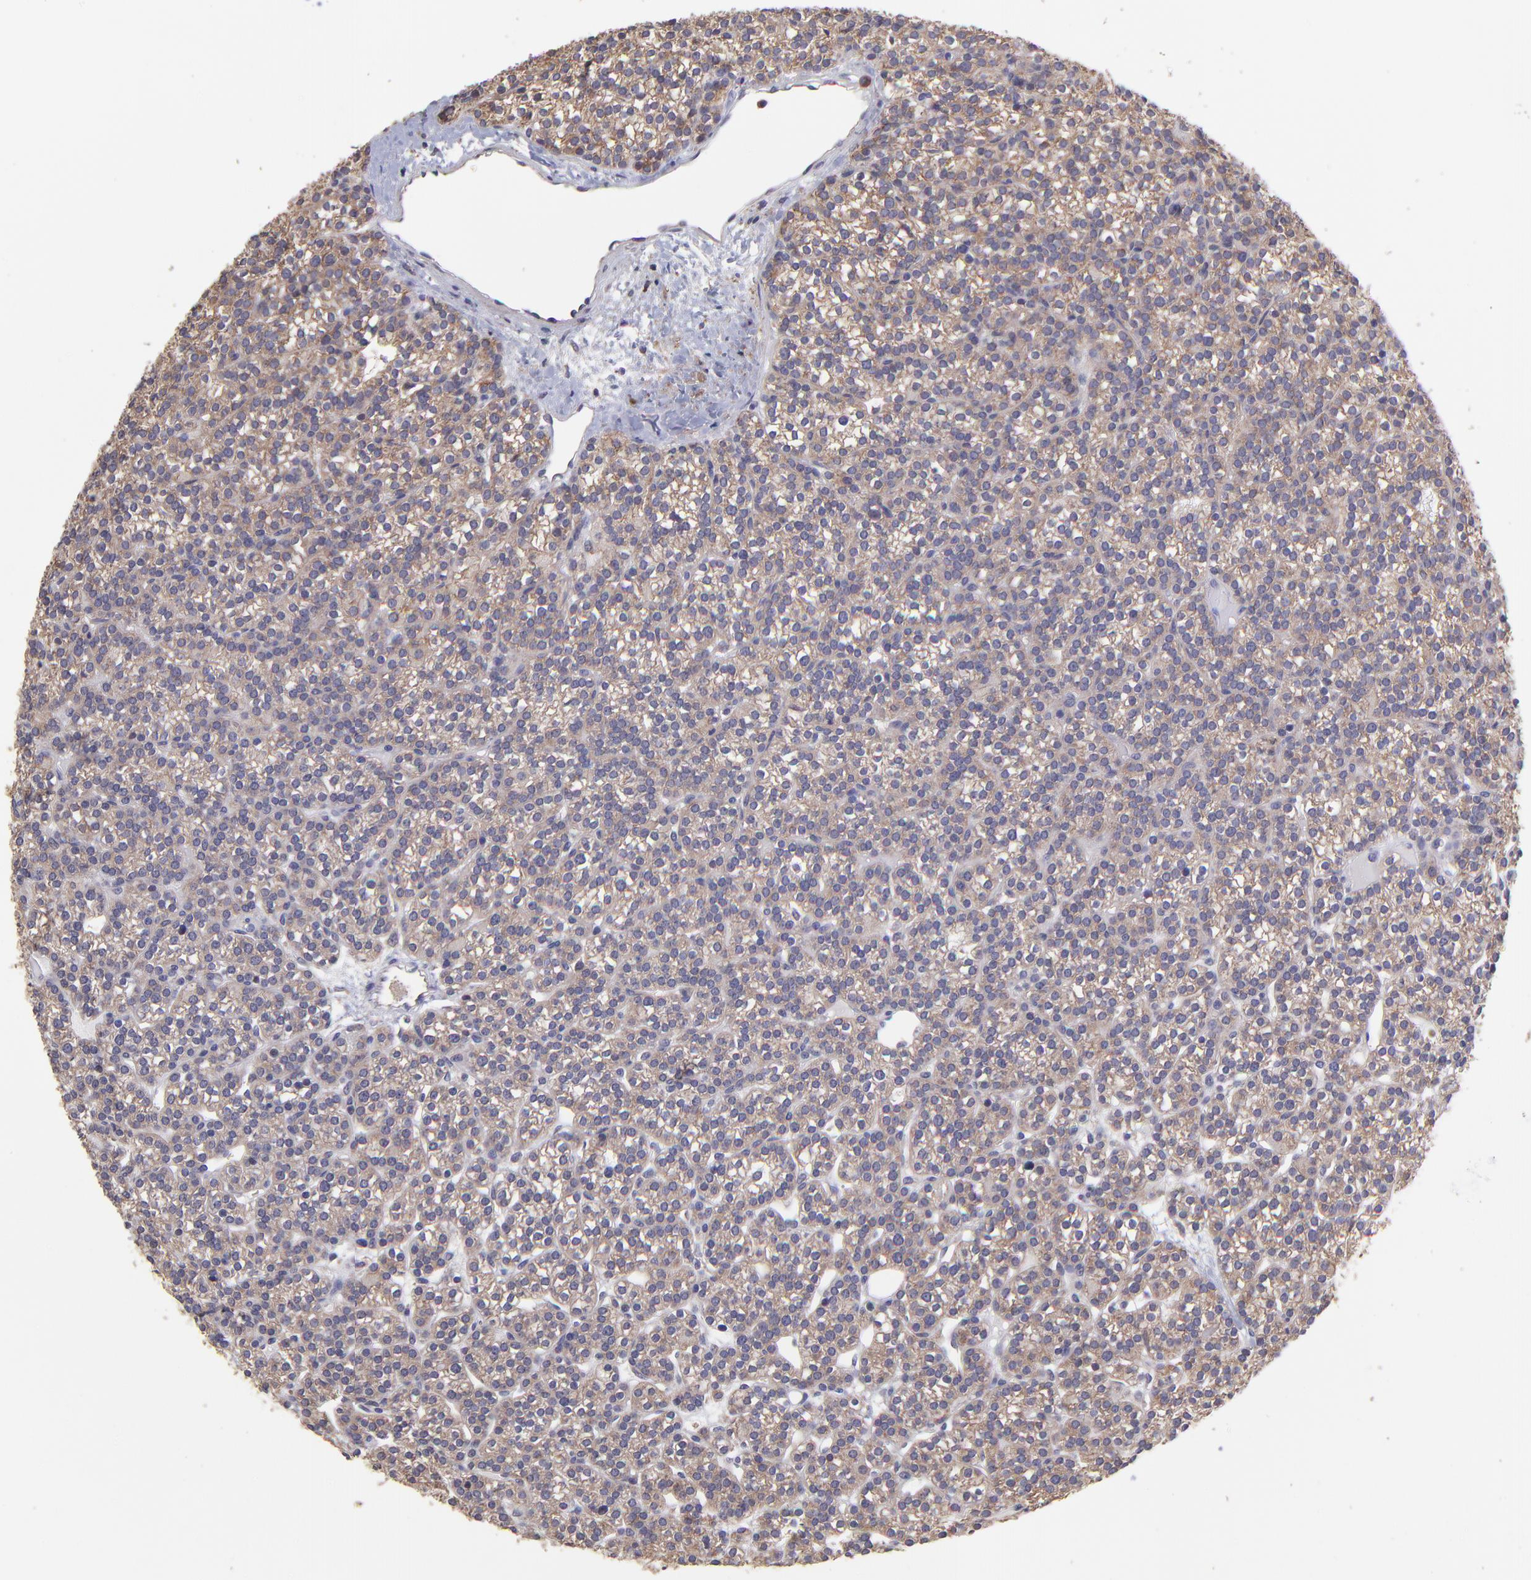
{"staining": {"intensity": "moderate", "quantity": ">75%", "location": "cytoplasmic/membranous"}, "tissue": "parathyroid gland", "cell_type": "Glandular cells", "image_type": "normal", "snomed": [{"axis": "morphology", "description": "Normal tissue, NOS"}, {"axis": "topography", "description": "Parathyroid gland"}], "caption": "A high-resolution image shows IHC staining of unremarkable parathyroid gland, which shows moderate cytoplasmic/membranous staining in approximately >75% of glandular cells.", "gene": "NSF", "patient": {"sex": "female", "age": 50}}